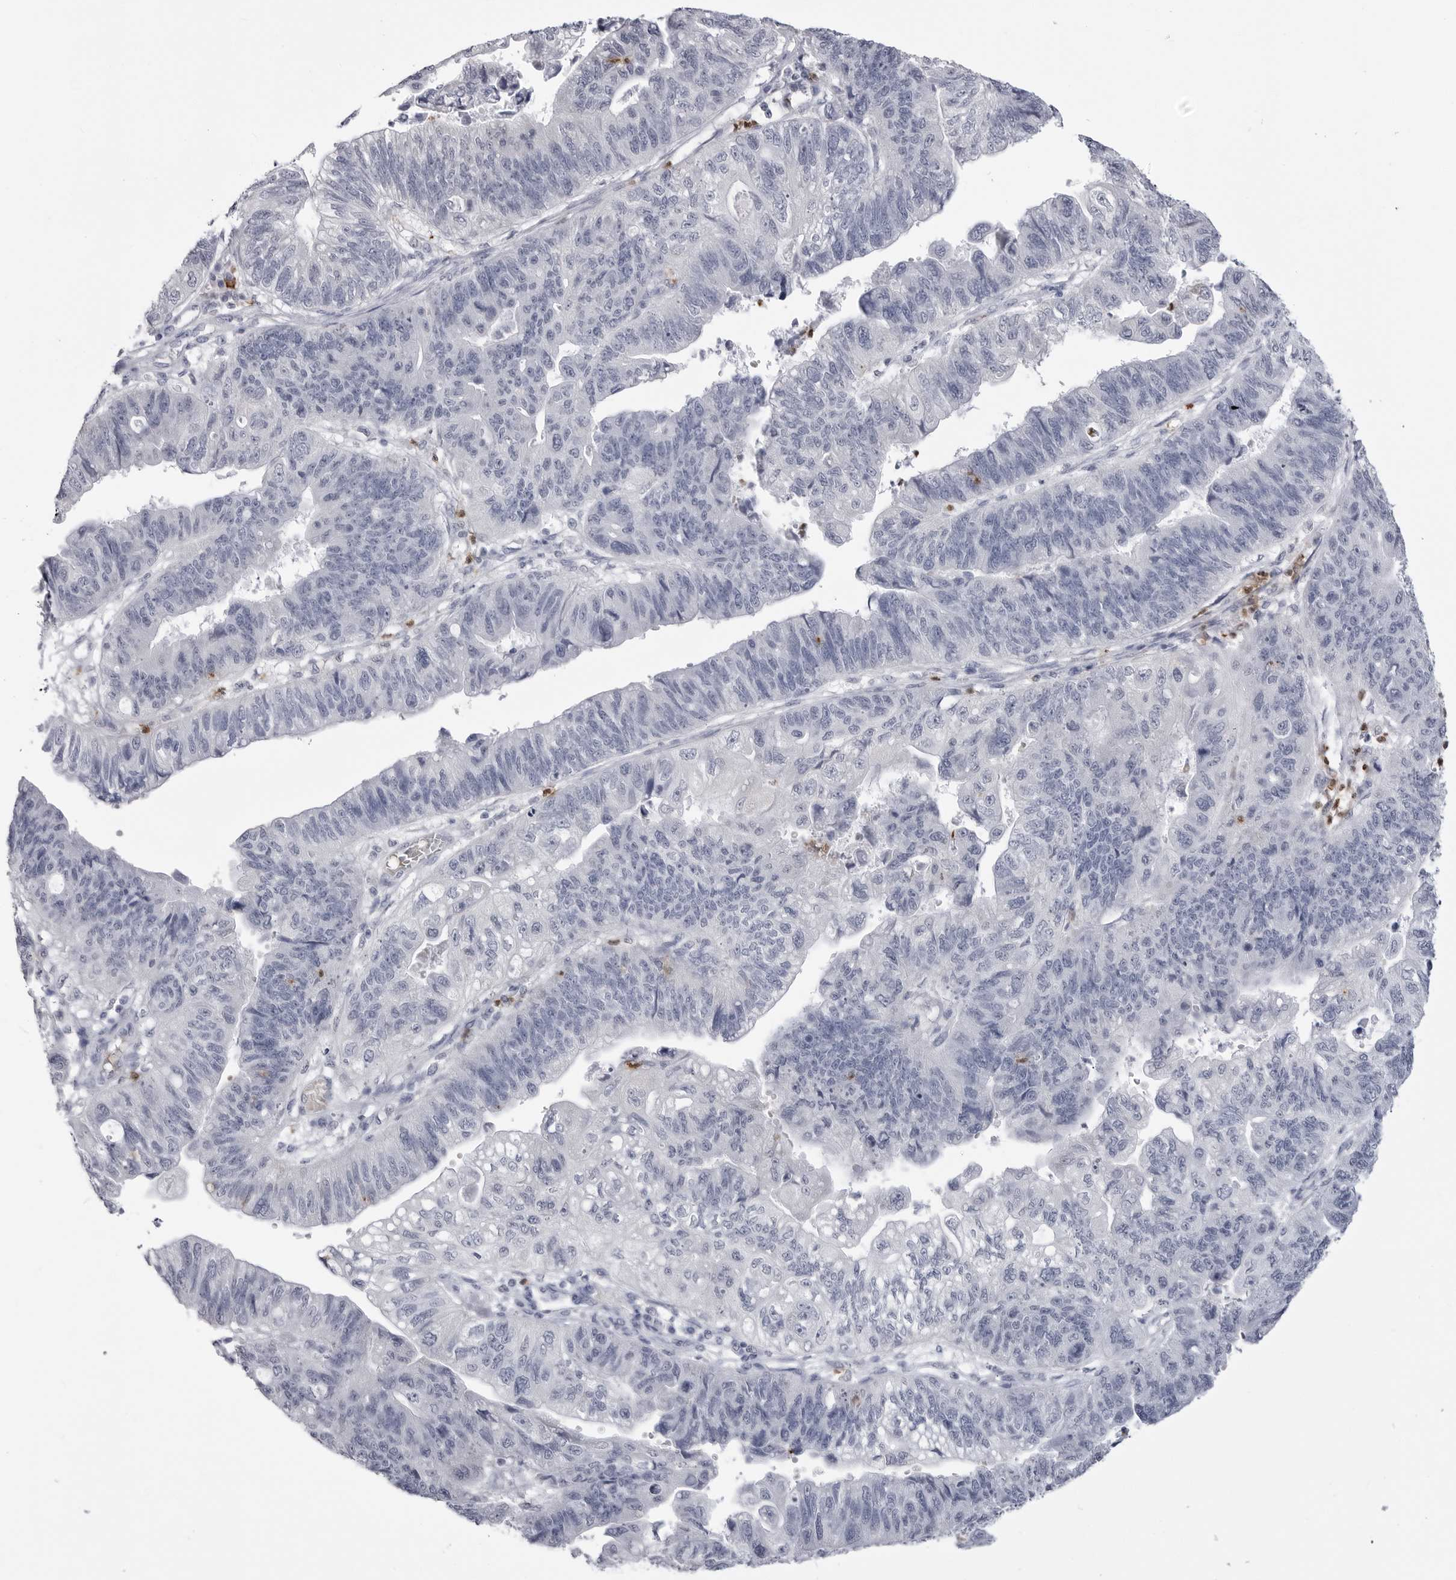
{"staining": {"intensity": "negative", "quantity": "none", "location": "none"}, "tissue": "stomach cancer", "cell_type": "Tumor cells", "image_type": "cancer", "snomed": [{"axis": "morphology", "description": "Adenocarcinoma, NOS"}, {"axis": "topography", "description": "Stomach"}], "caption": "IHC image of human stomach cancer stained for a protein (brown), which shows no staining in tumor cells.", "gene": "STAP2", "patient": {"sex": "male", "age": 59}}